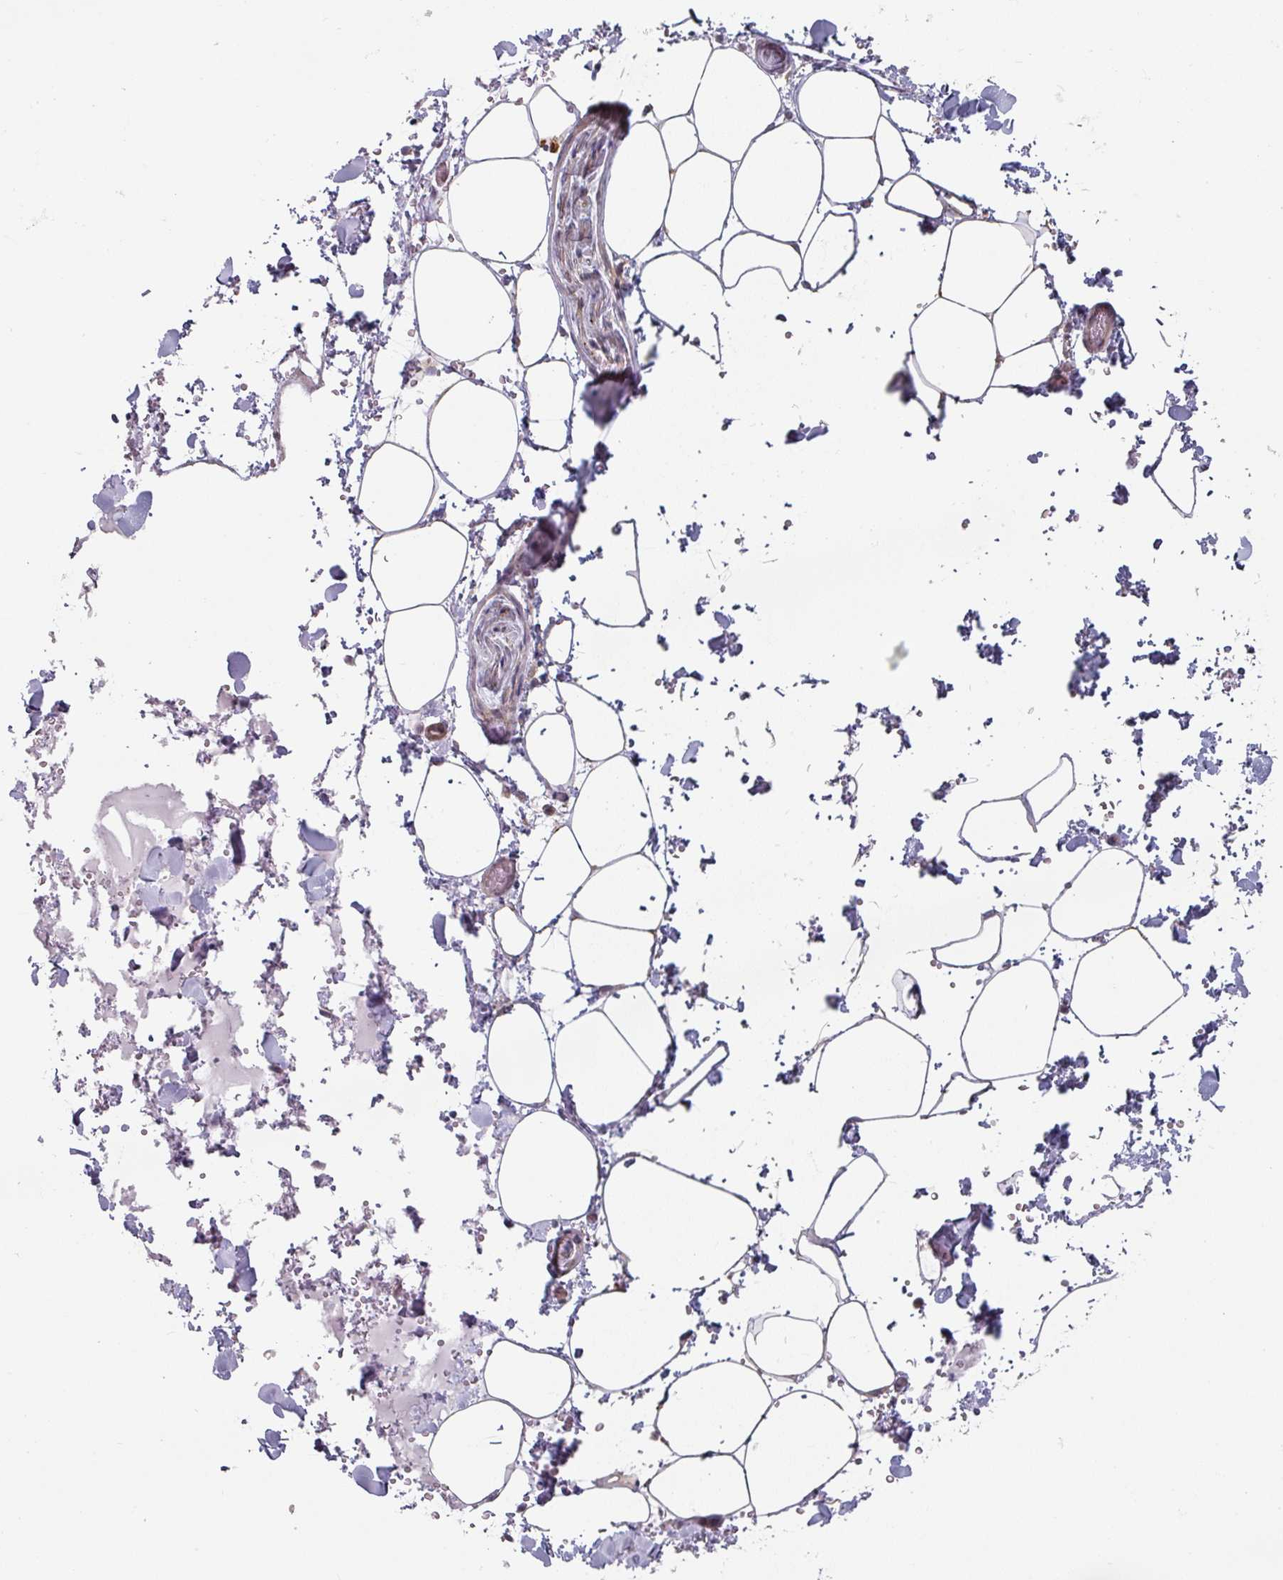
{"staining": {"intensity": "negative", "quantity": "none", "location": "none"}, "tissue": "adipose tissue", "cell_type": "Adipocytes", "image_type": "normal", "snomed": [{"axis": "morphology", "description": "Normal tissue, NOS"}, {"axis": "topography", "description": "Rectum"}, {"axis": "topography", "description": "Peripheral nerve tissue"}], "caption": "Immunohistochemistry (IHC) of benign human adipose tissue shows no staining in adipocytes. (Stains: DAB immunohistochemistry (IHC) with hematoxylin counter stain, Microscopy: brightfield microscopy at high magnification).", "gene": "TAPT1", "patient": {"sex": "female", "age": 69}}